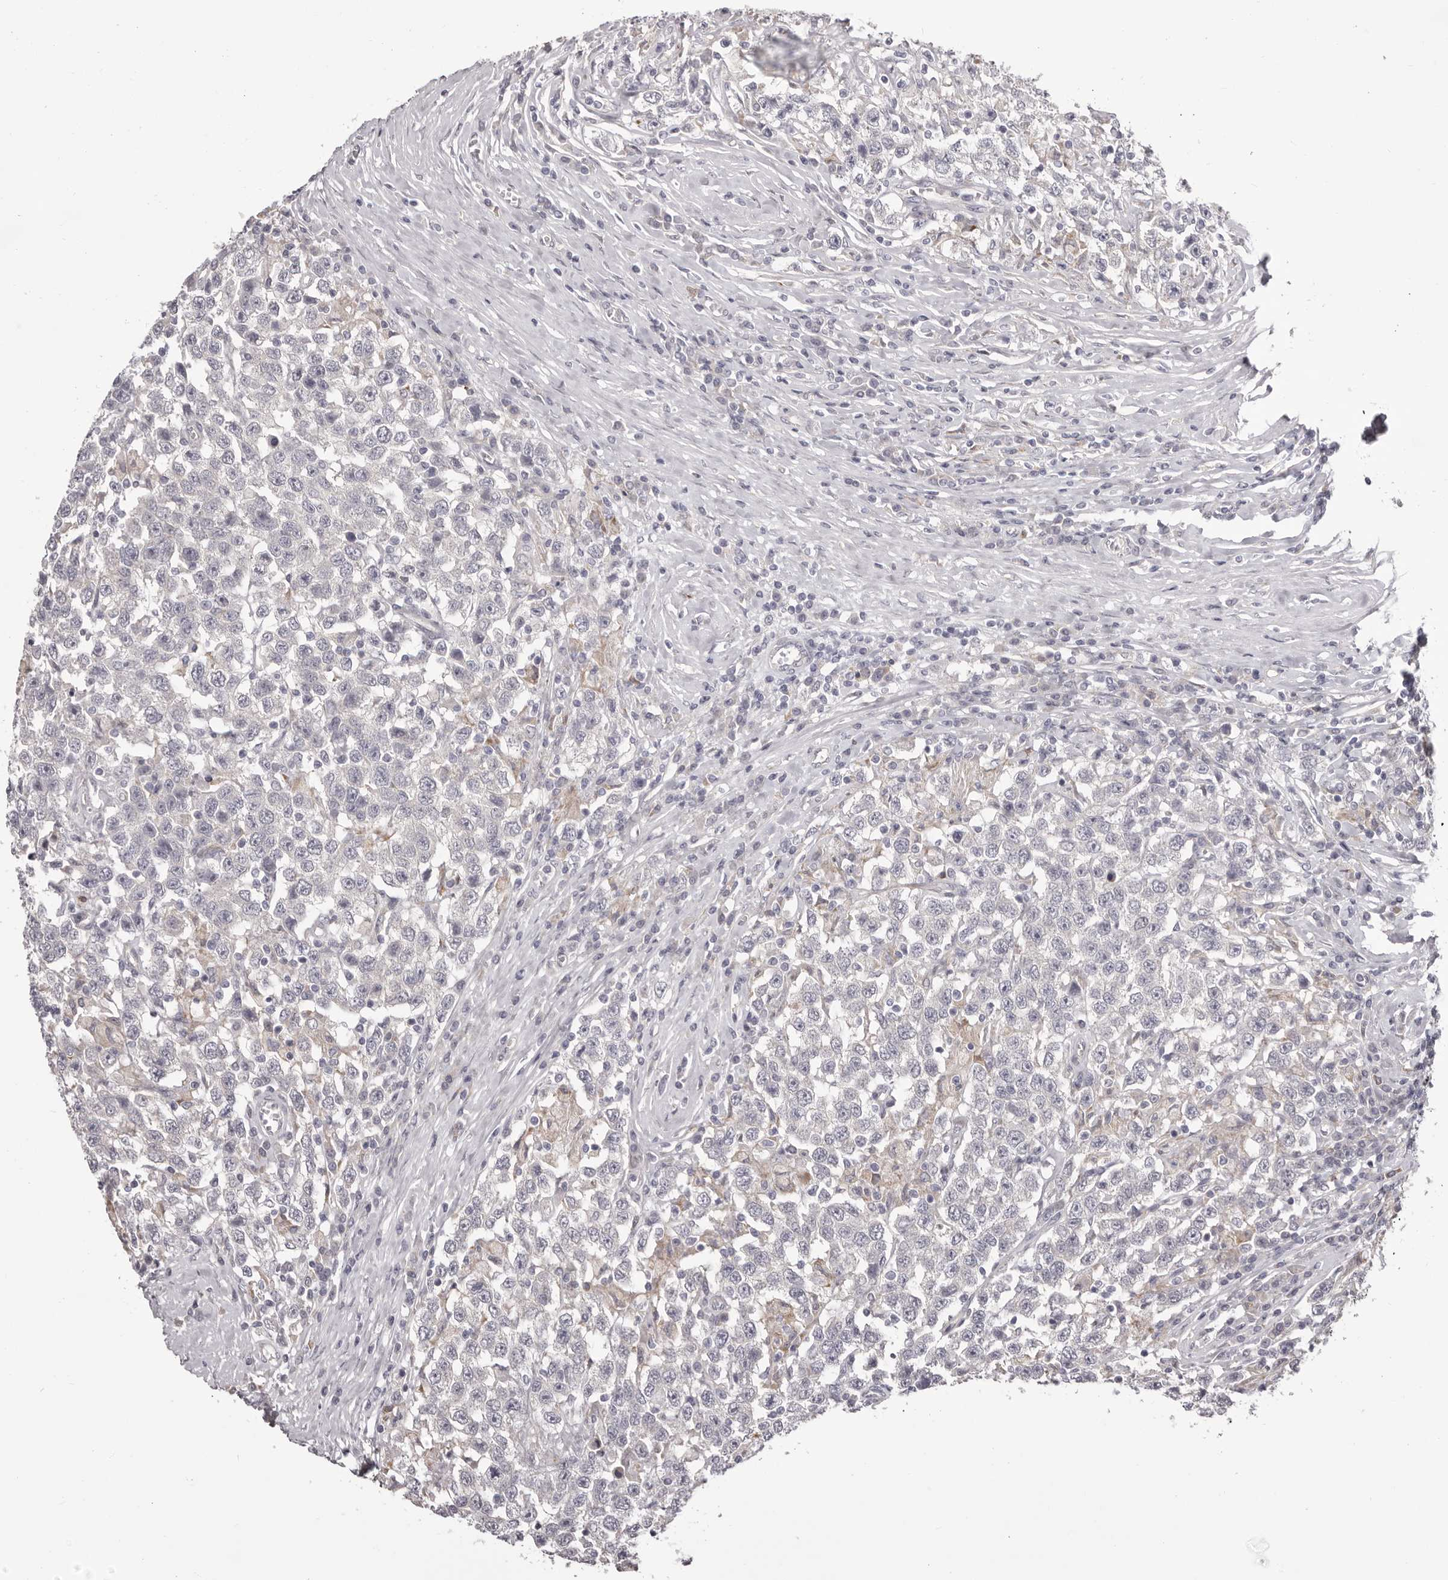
{"staining": {"intensity": "negative", "quantity": "none", "location": "none"}, "tissue": "testis cancer", "cell_type": "Tumor cells", "image_type": "cancer", "snomed": [{"axis": "morphology", "description": "Seminoma, NOS"}, {"axis": "topography", "description": "Testis"}], "caption": "Immunohistochemical staining of testis cancer exhibits no significant positivity in tumor cells. Brightfield microscopy of immunohistochemistry stained with DAB (brown) and hematoxylin (blue), captured at high magnification.", "gene": "OTUD3", "patient": {"sex": "male", "age": 41}}